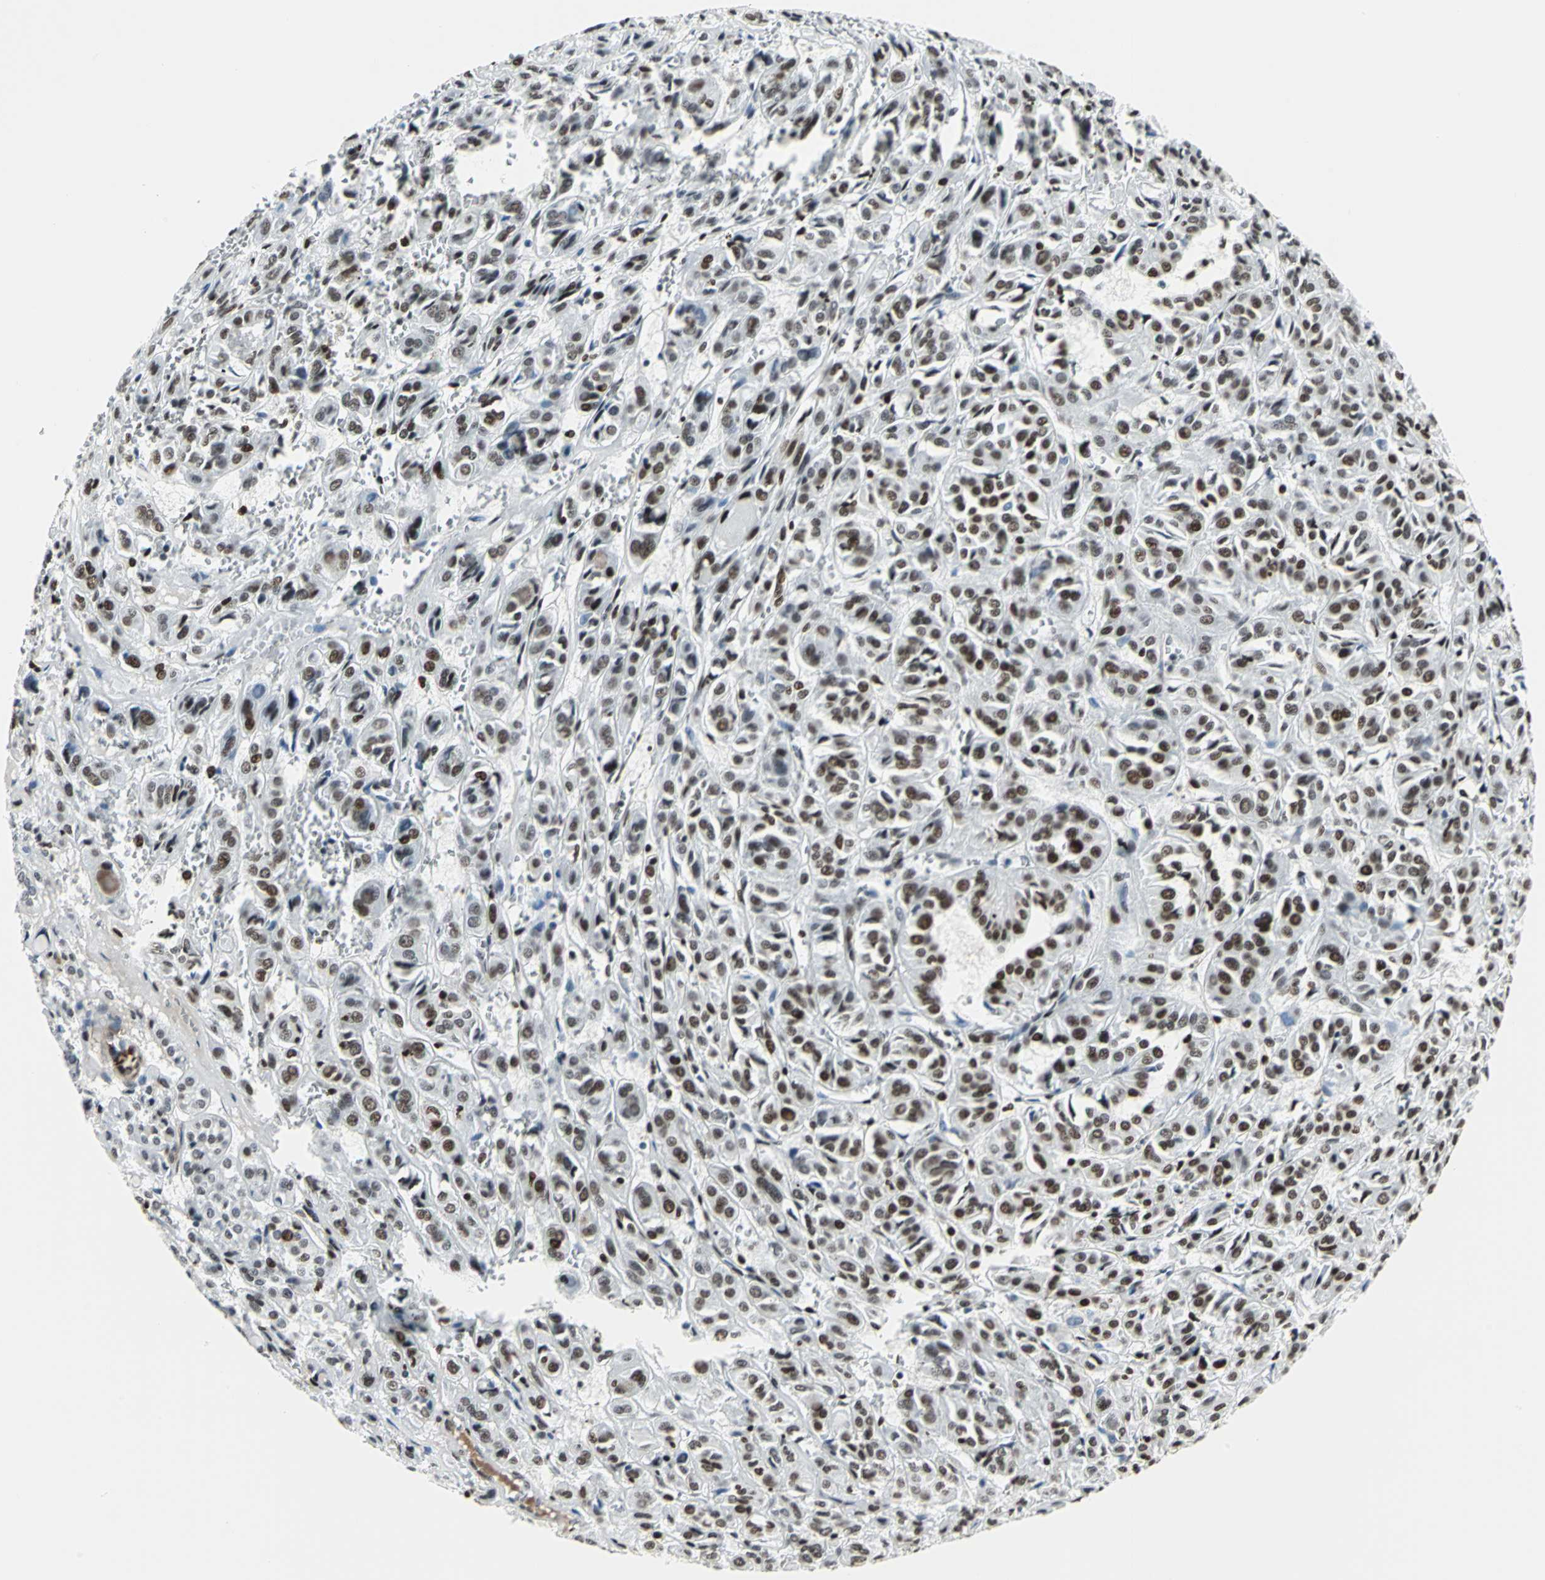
{"staining": {"intensity": "strong", "quantity": ">75%", "location": "nuclear"}, "tissue": "thyroid cancer", "cell_type": "Tumor cells", "image_type": "cancer", "snomed": [{"axis": "morphology", "description": "Follicular adenoma carcinoma, NOS"}, {"axis": "topography", "description": "Thyroid gland"}], "caption": "Follicular adenoma carcinoma (thyroid) stained with DAB (3,3'-diaminobenzidine) immunohistochemistry (IHC) reveals high levels of strong nuclear staining in about >75% of tumor cells.", "gene": "HDAC2", "patient": {"sex": "female", "age": 71}}